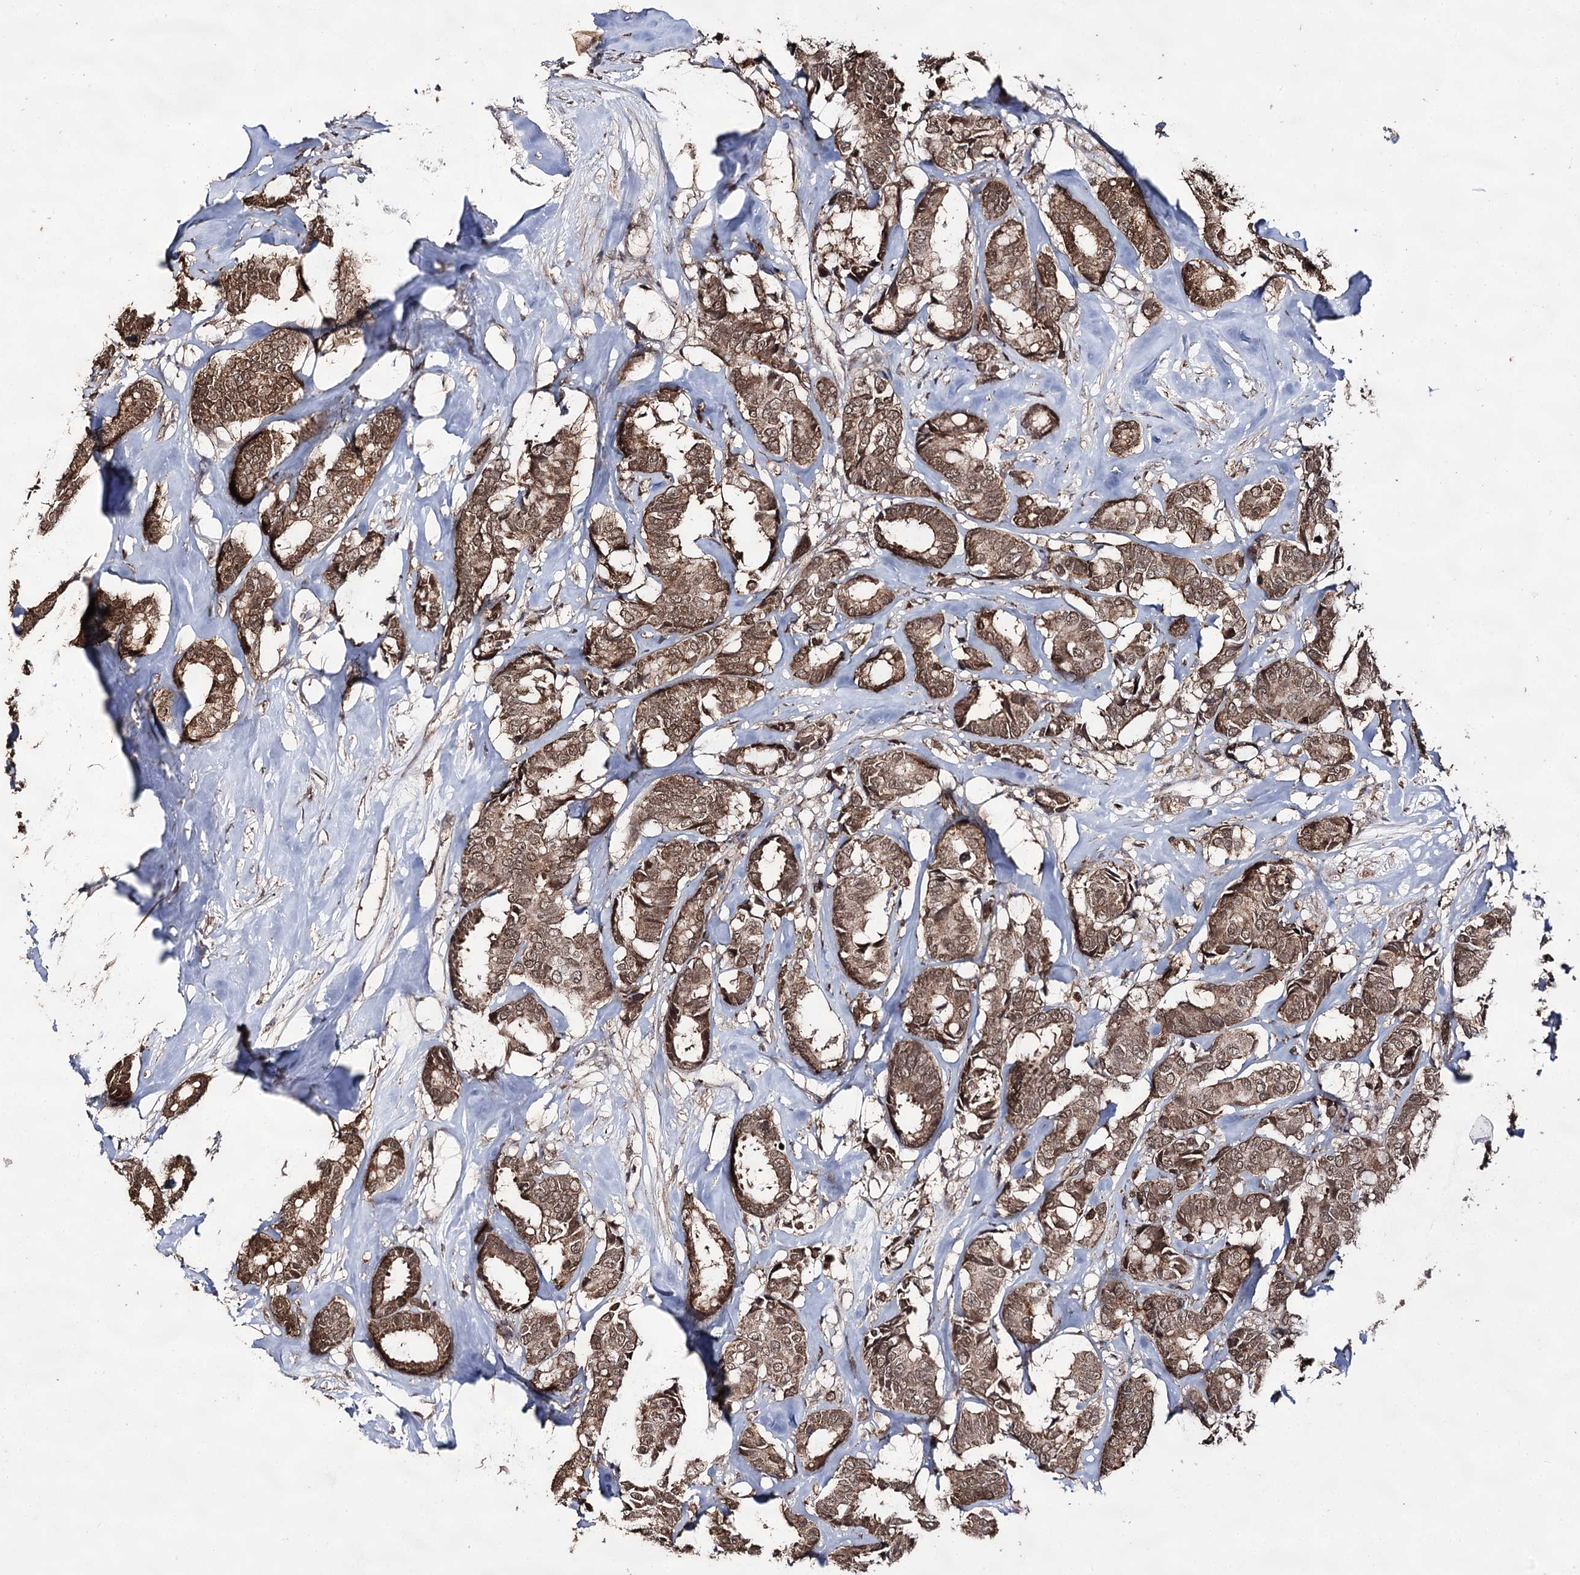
{"staining": {"intensity": "moderate", "quantity": ">75%", "location": "cytoplasmic/membranous,nuclear"}, "tissue": "breast cancer", "cell_type": "Tumor cells", "image_type": "cancer", "snomed": [{"axis": "morphology", "description": "Duct carcinoma"}, {"axis": "topography", "description": "Breast"}], "caption": "A high-resolution micrograph shows IHC staining of breast cancer (infiltrating ductal carcinoma), which reveals moderate cytoplasmic/membranous and nuclear positivity in approximately >75% of tumor cells.", "gene": "ACTR6", "patient": {"sex": "female", "age": 87}}